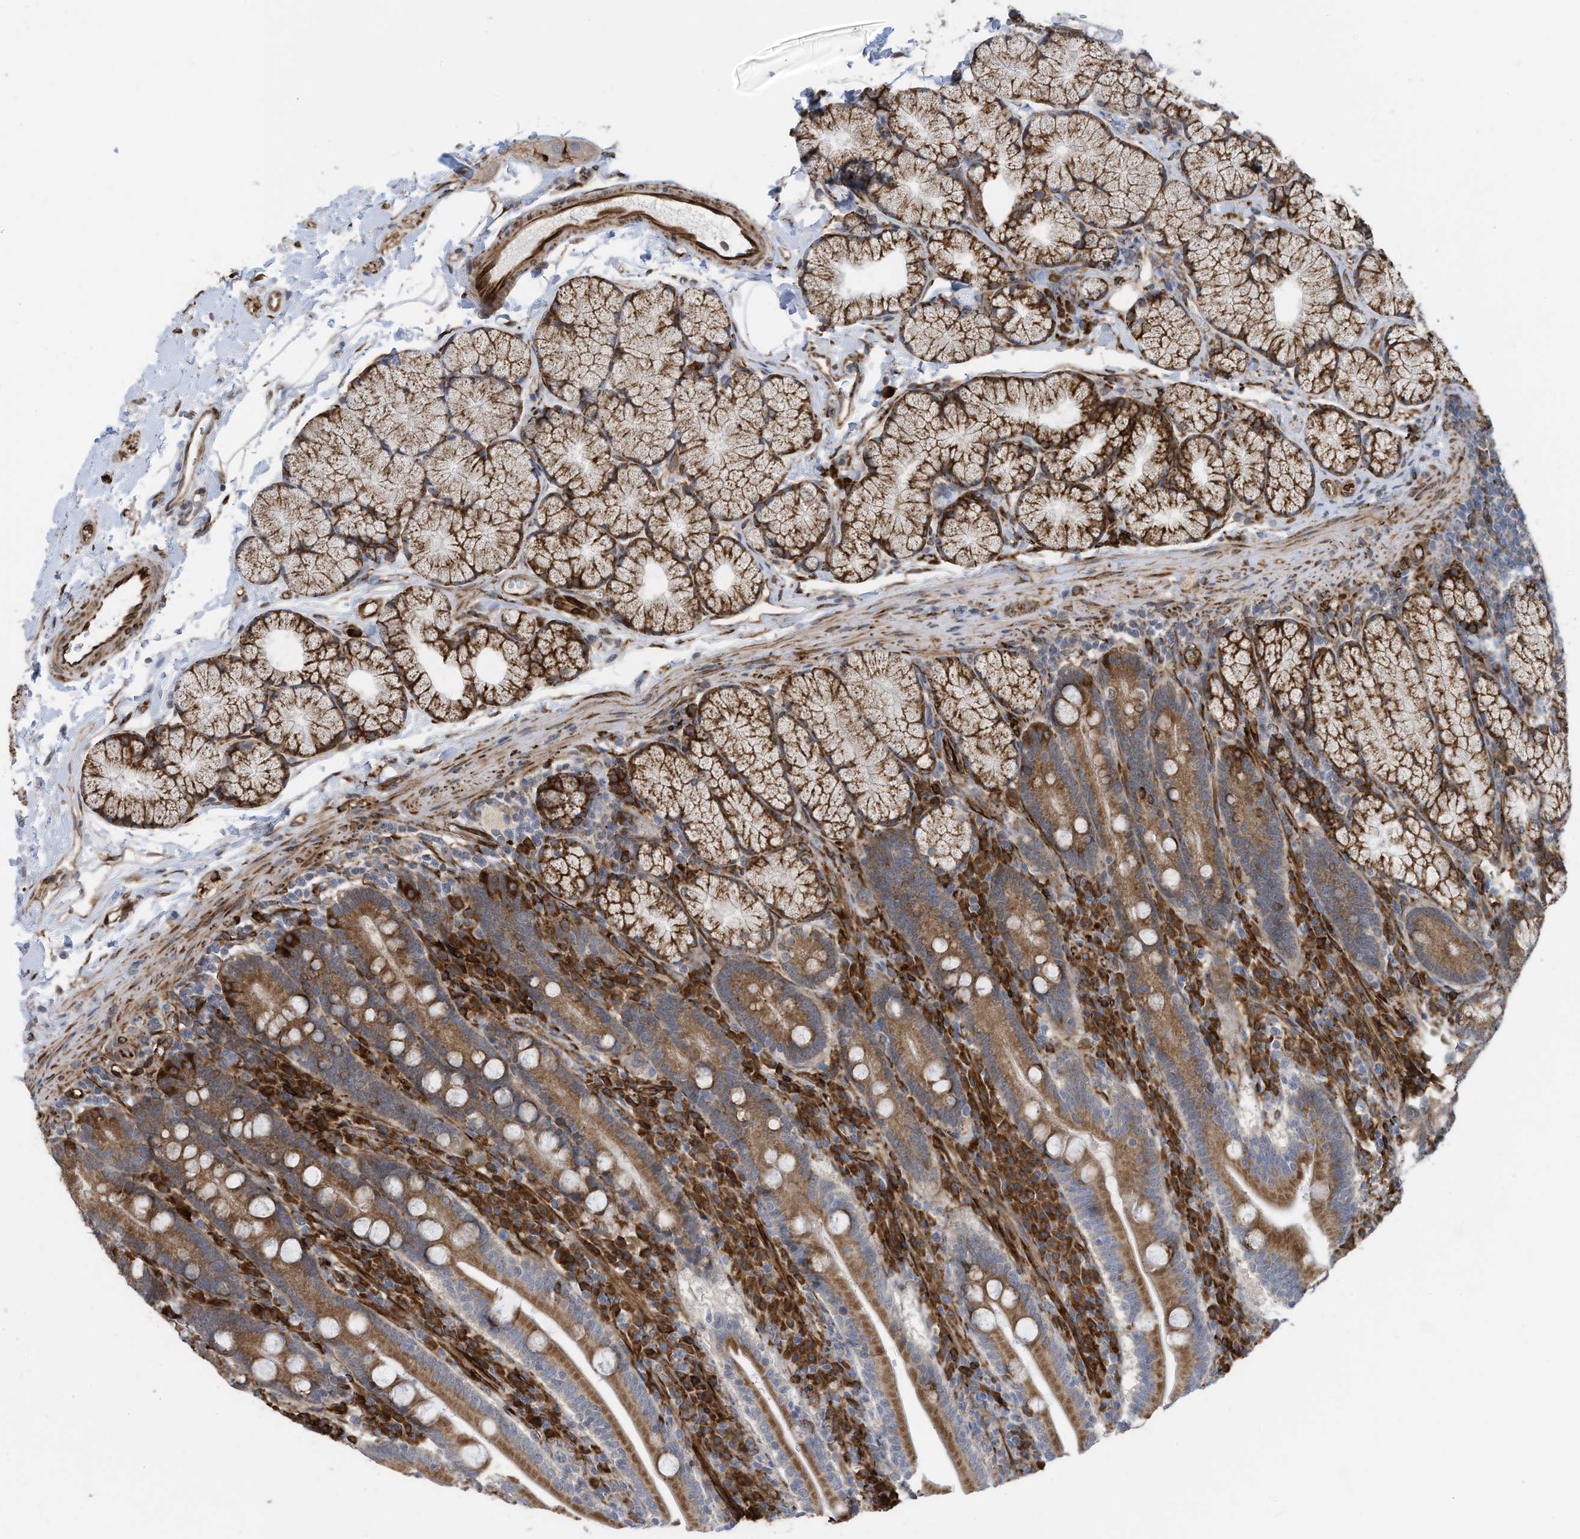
{"staining": {"intensity": "moderate", "quantity": ">75%", "location": "cytoplasmic/membranous"}, "tissue": "duodenum", "cell_type": "Glandular cells", "image_type": "normal", "snomed": [{"axis": "morphology", "description": "Normal tissue, NOS"}, {"axis": "topography", "description": "Duodenum"}], "caption": "A micrograph of human duodenum stained for a protein shows moderate cytoplasmic/membranous brown staining in glandular cells.", "gene": "ZBTB45", "patient": {"sex": "male", "age": 35}}